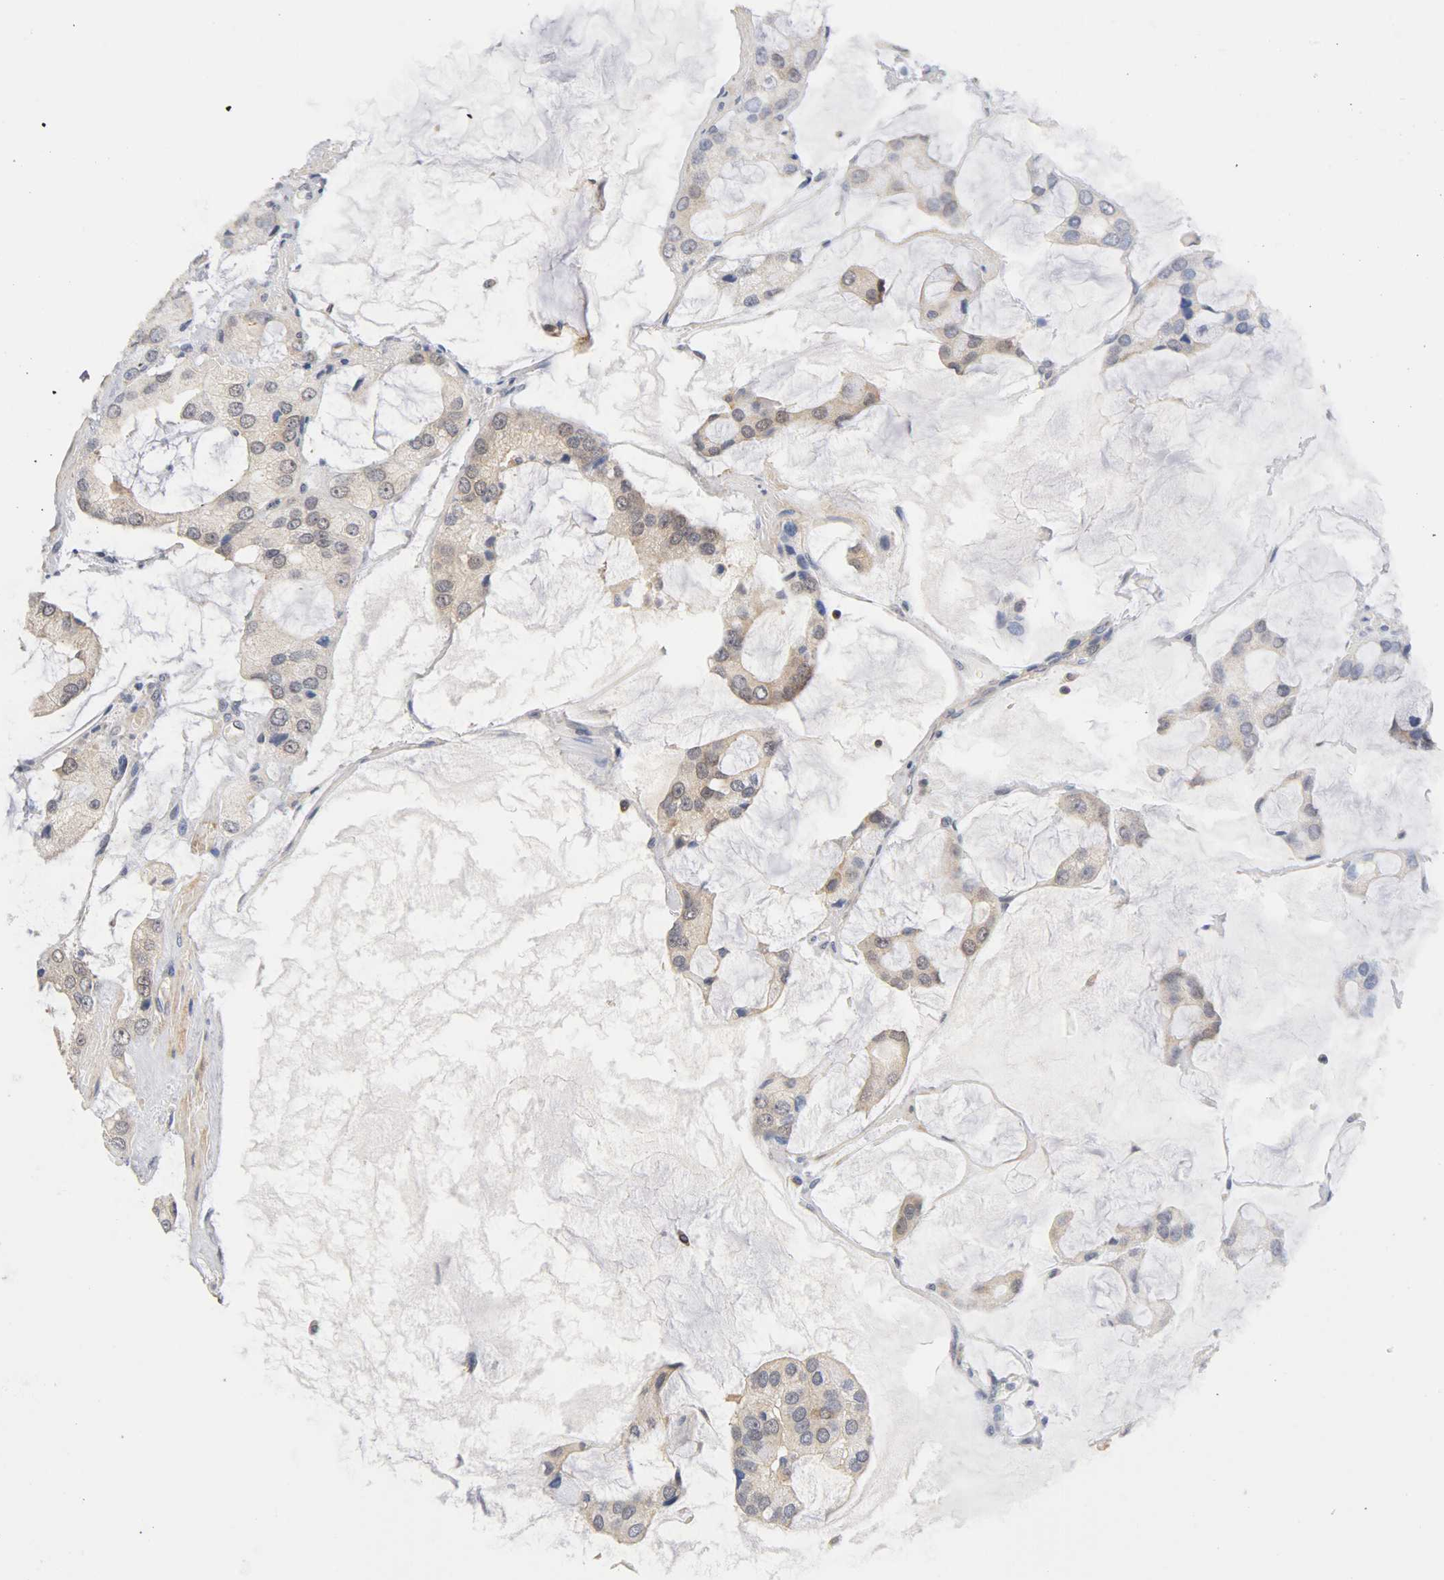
{"staining": {"intensity": "moderate", "quantity": "<25%", "location": "cytoplasmic/membranous,nuclear"}, "tissue": "prostate cancer", "cell_type": "Tumor cells", "image_type": "cancer", "snomed": [{"axis": "morphology", "description": "Adenocarcinoma, High grade"}, {"axis": "topography", "description": "Prostate"}], "caption": "Tumor cells show moderate cytoplasmic/membranous and nuclear positivity in approximately <25% of cells in prostate cancer (high-grade adenocarcinoma).", "gene": "UBE2M", "patient": {"sex": "male", "age": 67}}